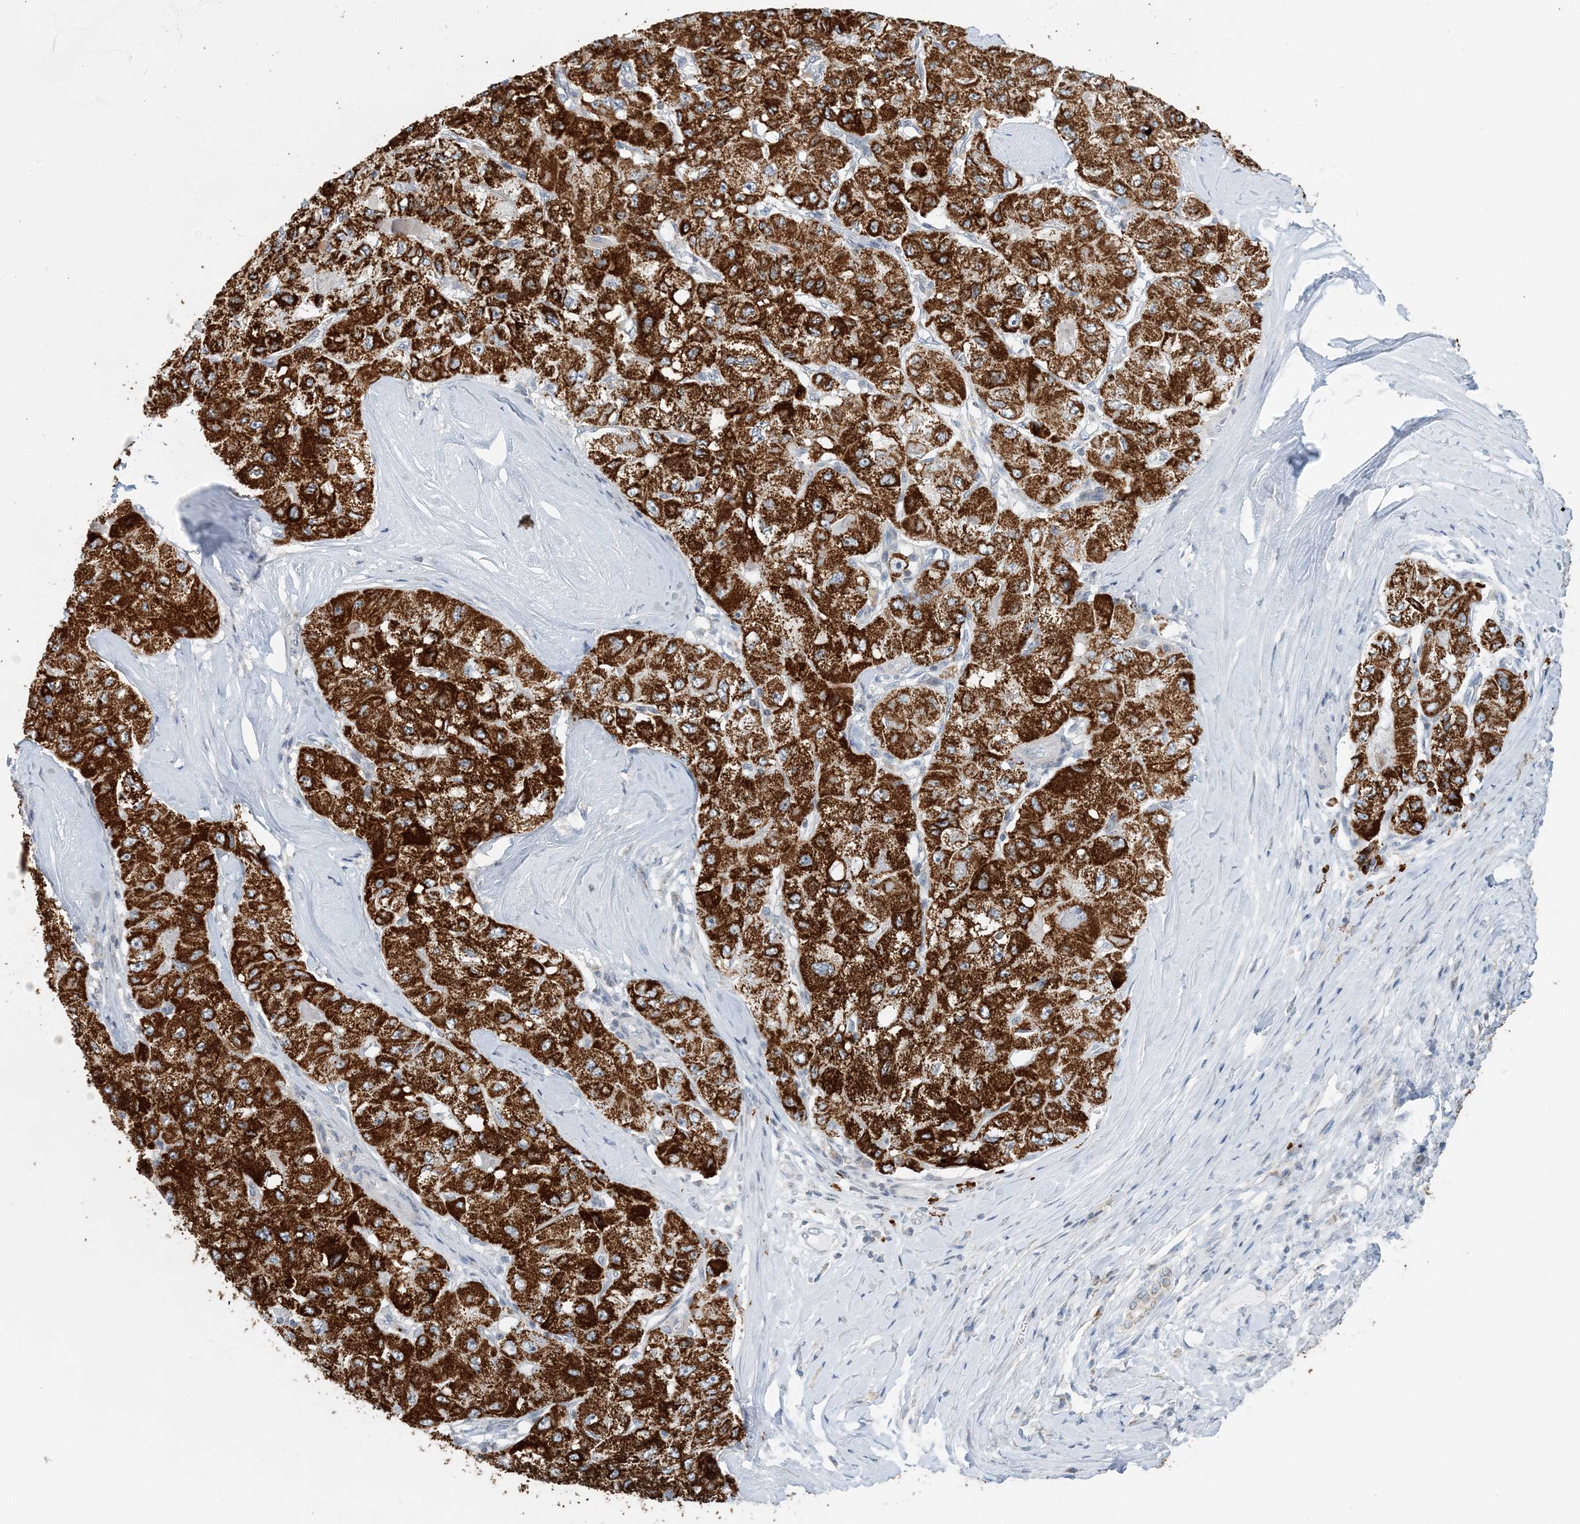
{"staining": {"intensity": "strong", "quantity": ">75%", "location": "cytoplasmic/membranous"}, "tissue": "liver cancer", "cell_type": "Tumor cells", "image_type": "cancer", "snomed": [{"axis": "morphology", "description": "Carcinoma, Hepatocellular, NOS"}, {"axis": "topography", "description": "Liver"}], "caption": "There is high levels of strong cytoplasmic/membranous expression in tumor cells of liver cancer, as demonstrated by immunohistochemical staining (brown color).", "gene": "BDH1", "patient": {"sex": "male", "age": 80}}